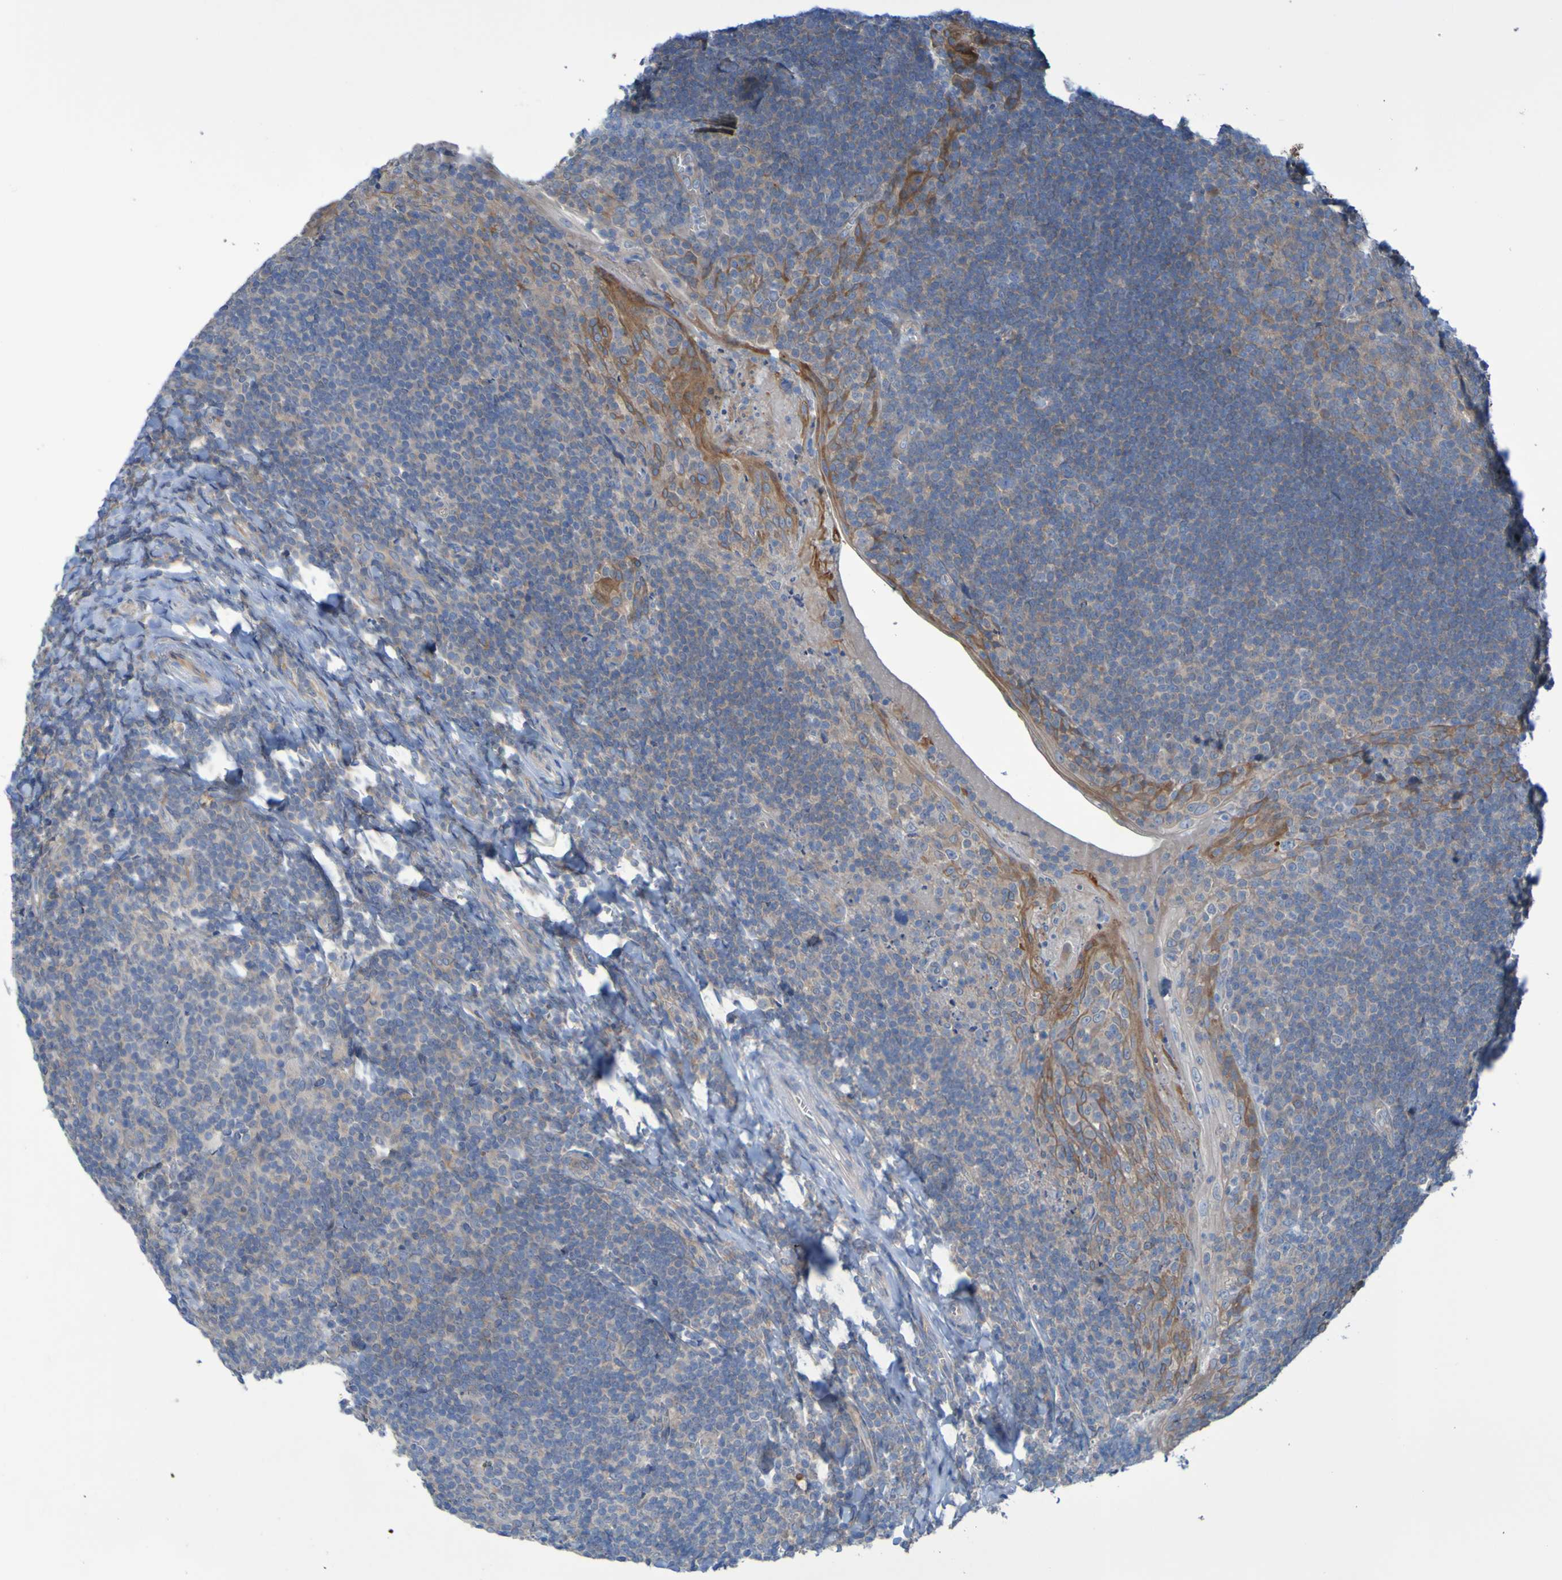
{"staining": {"intensity": "moderate", "quantity": "<25%", "location": "cytoplasmic/membranous"}, "tissue": "tonsil", "cell_type": "Germinal center cells", "image_type": "normal", "snomed": [{"axis": "morphology", "description": "Normal tissue, NOS"}, {"axis": "topography", "description": "Tonsil"}], "caption": "Immunohistochemical staining of normal tonsil shows low levels of moderate cytoplasmic/membranous positivity in about <25% of germinal center cells.", "gene": "NPRL3", "patient": {"sex": "male", "age": 37}}